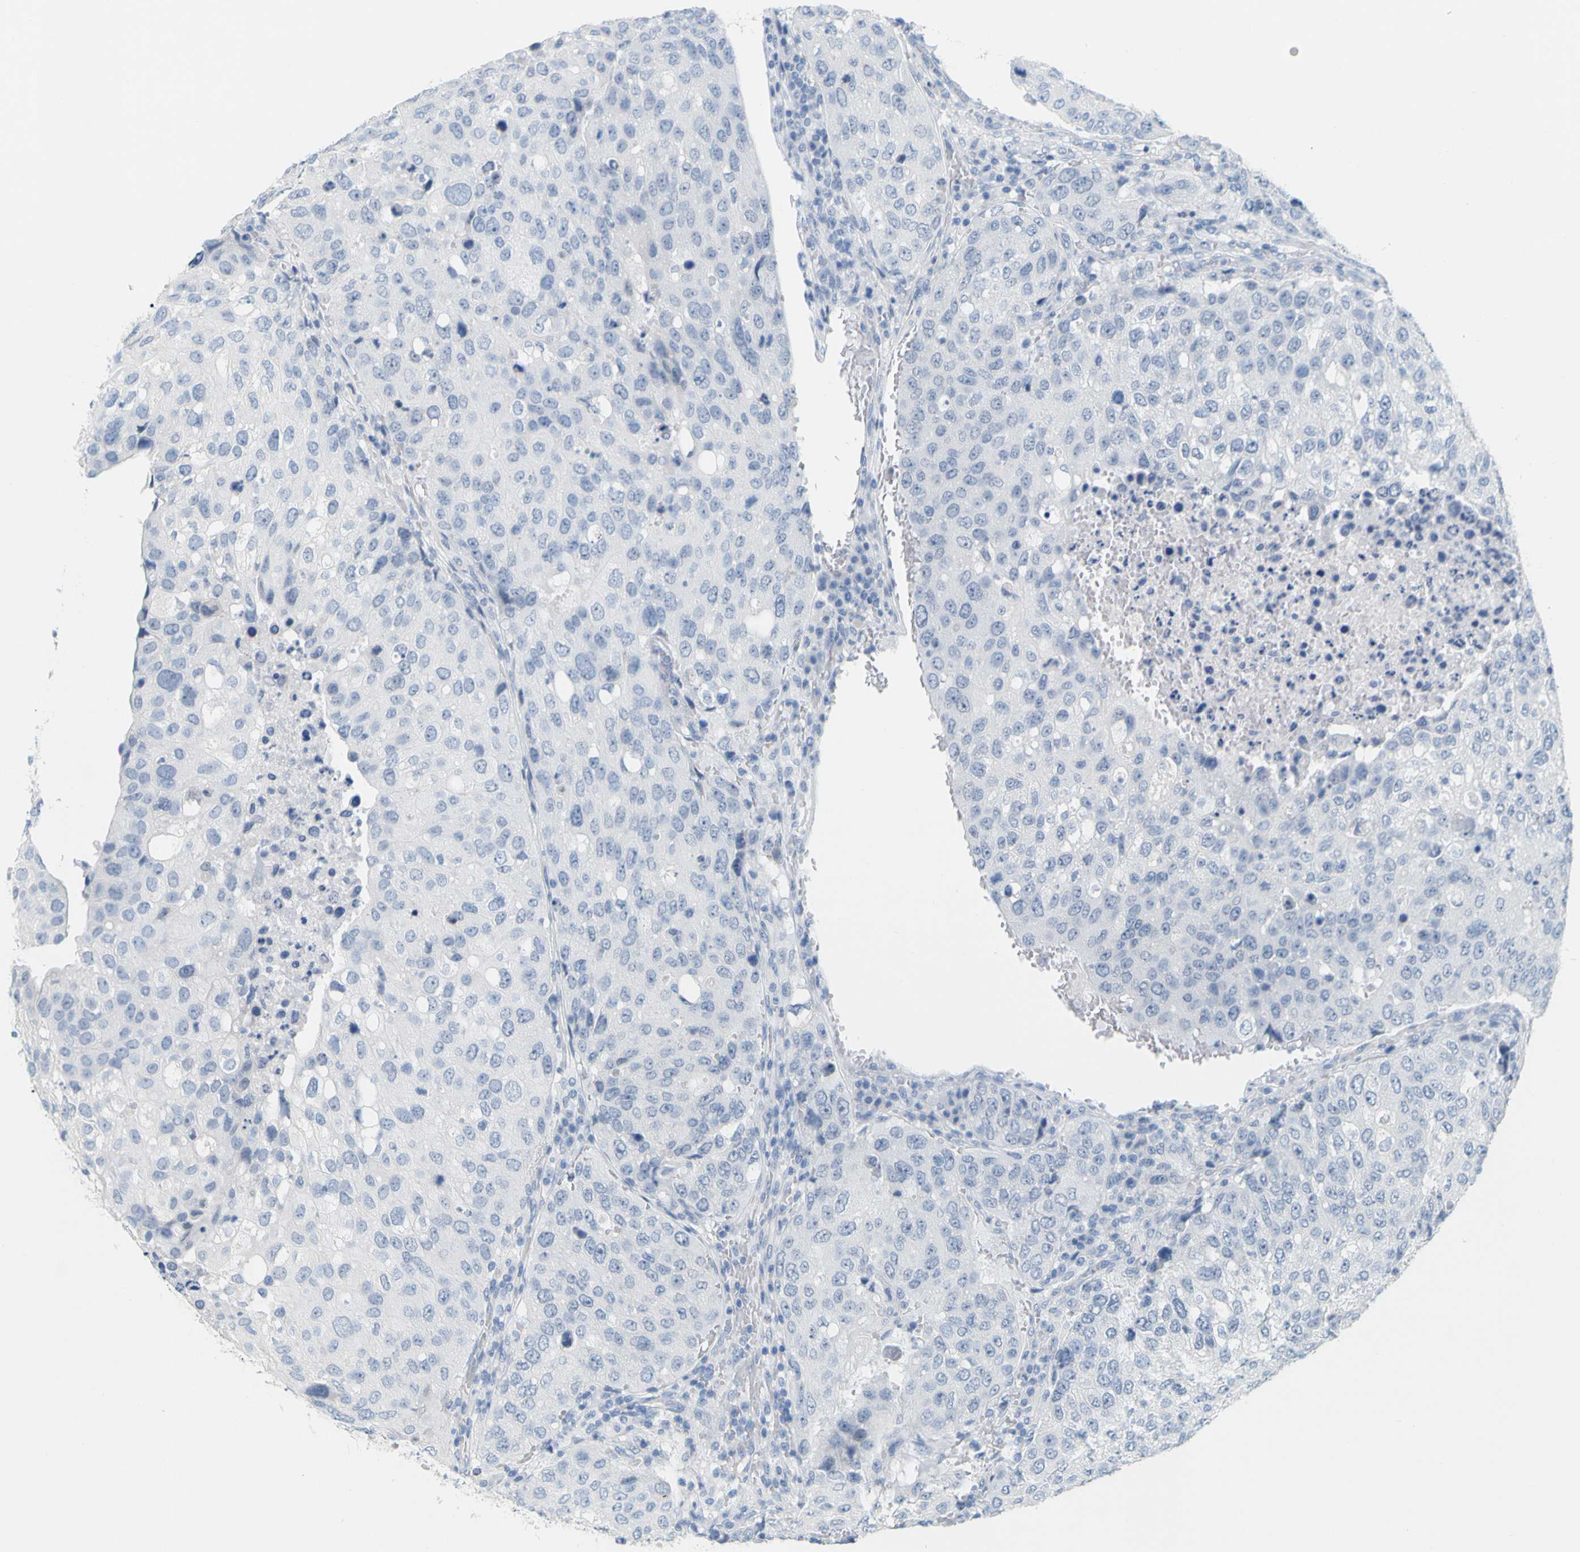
{"staining": {"intensity": "negative", "quantity": "none", "location": "none"}, "tissue": "urothelial cancer", "cell_type": "Tumor cells", "image_type": "cancer", "snomed": [{"axis": "morphology", "description": "Urothelial carcinoma, High grade"}, {"axis": "topography", "description": "Lymph node"}, {"axis": "topography", "description": "Urinary bladder"}], "caption": "Immunohistochemistry (IHC) photomicrograph of neoplastic tissue: high-grade urothelial carcinoma stained with DAB (3,3'-diaminobenzidine) shows no significant protein expression in tumor cells. The staining is performed using DAB brown chromogen with nuclei counter-stained in using hematoxylin.", "gene": "OPN1SW", "patient": {"sex": "male", "age": 51}}